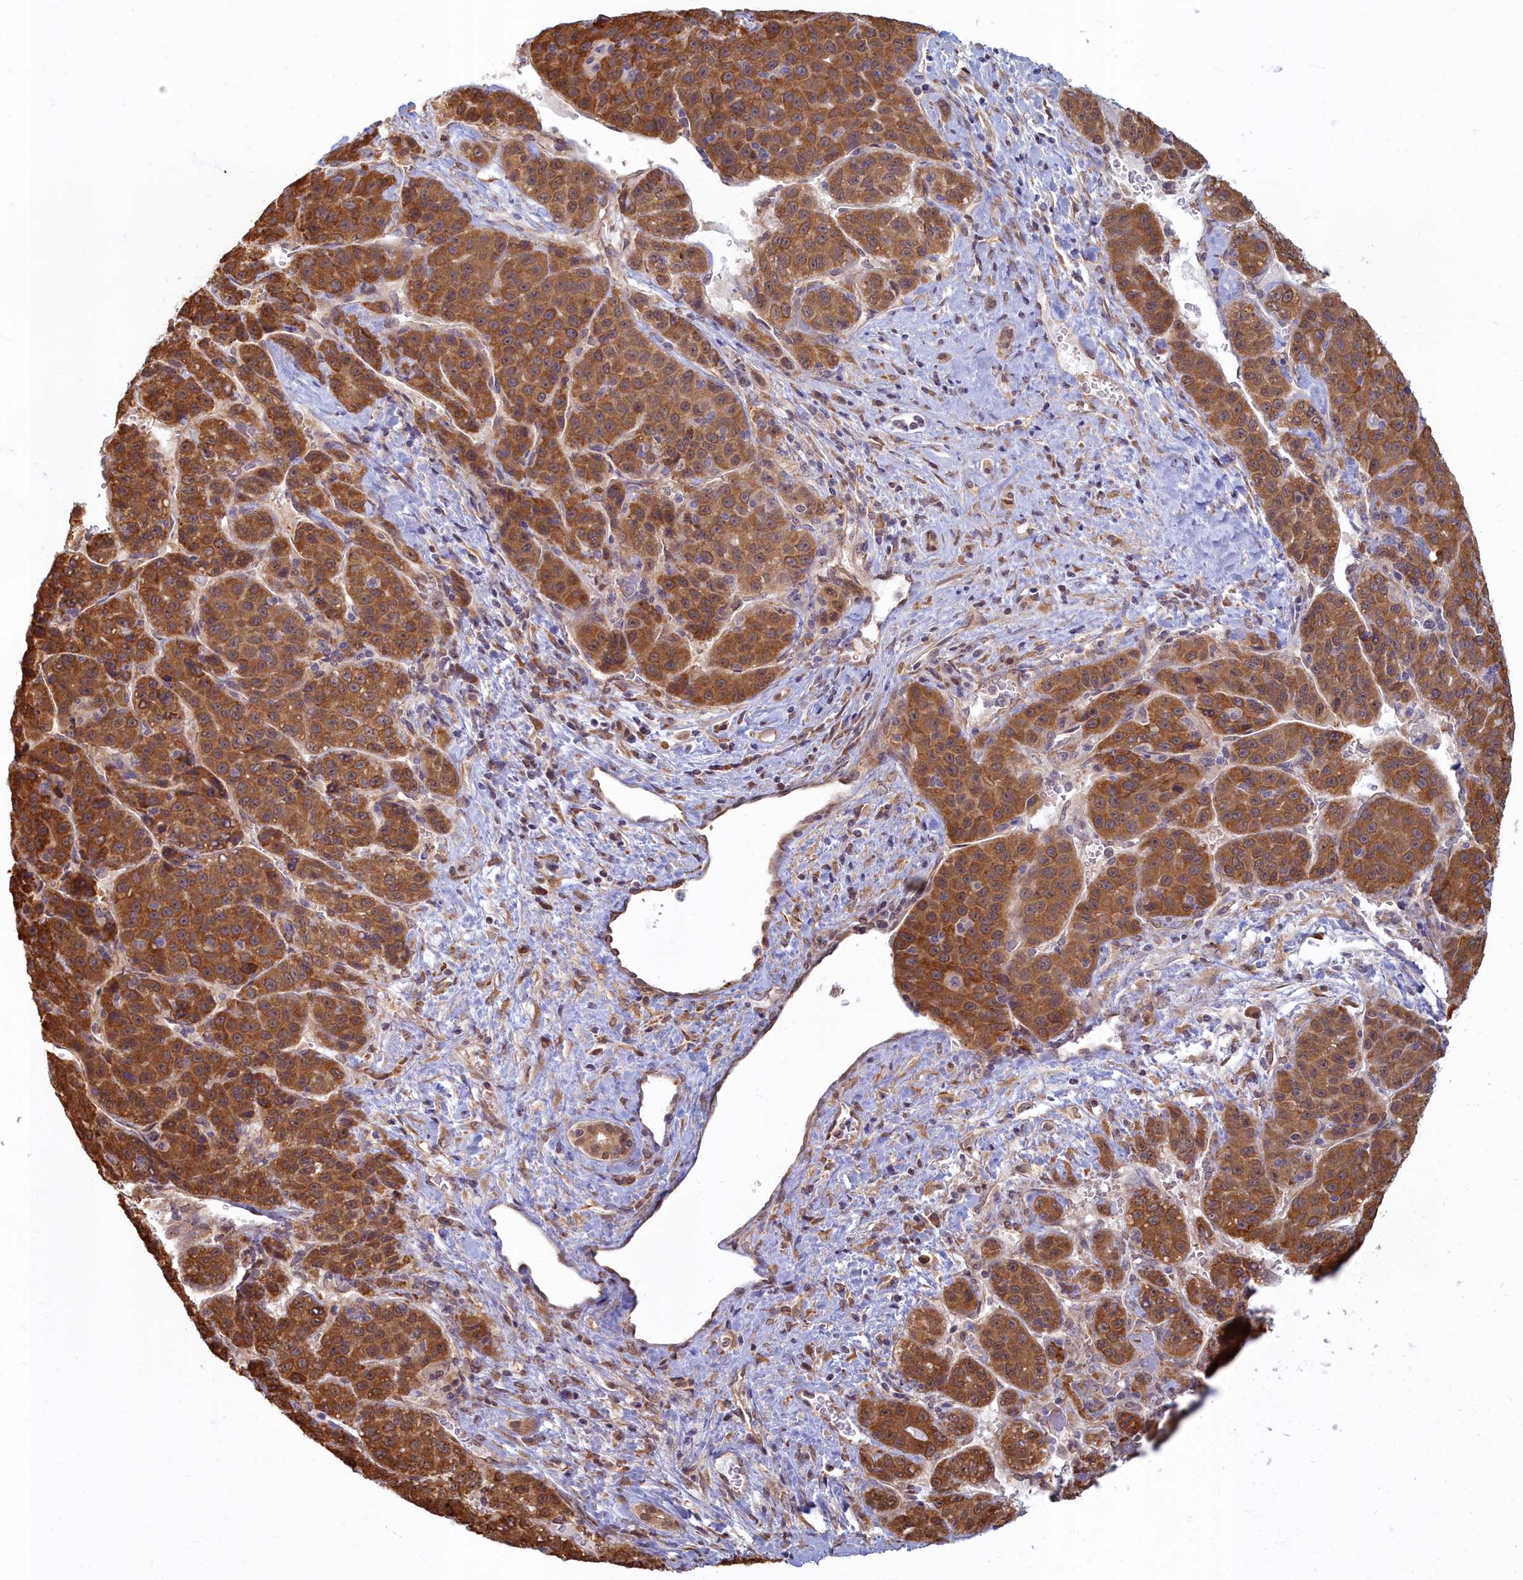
{"staining": {"intensity": "strong", "quantity": ">75%", "location": "cytoplasmic/membranous"}, "tissue": "liver cancer", "cell_type": "Tumor cells", "image_type": "cancer", "snomed": [{"axis": "morphology", "description": "Carcinoma, Hepatocellular, NOS"}, {"axis": "topography", "description": "Liver"}], "caption": "IHC (DAB (3,3'-diaminobenzidine)) staining of liver cancer (hepatocellular carcinoma) displays strong cytoplasmic/membranous protein expression in about >75% of tumor cells. The staining was performed using DAB, with brown indicating positive protein expression. Nuclei are stained blue with hematoxylin.", "gene": "MAK16", "patient": {"sex": "female", "age": 53}}